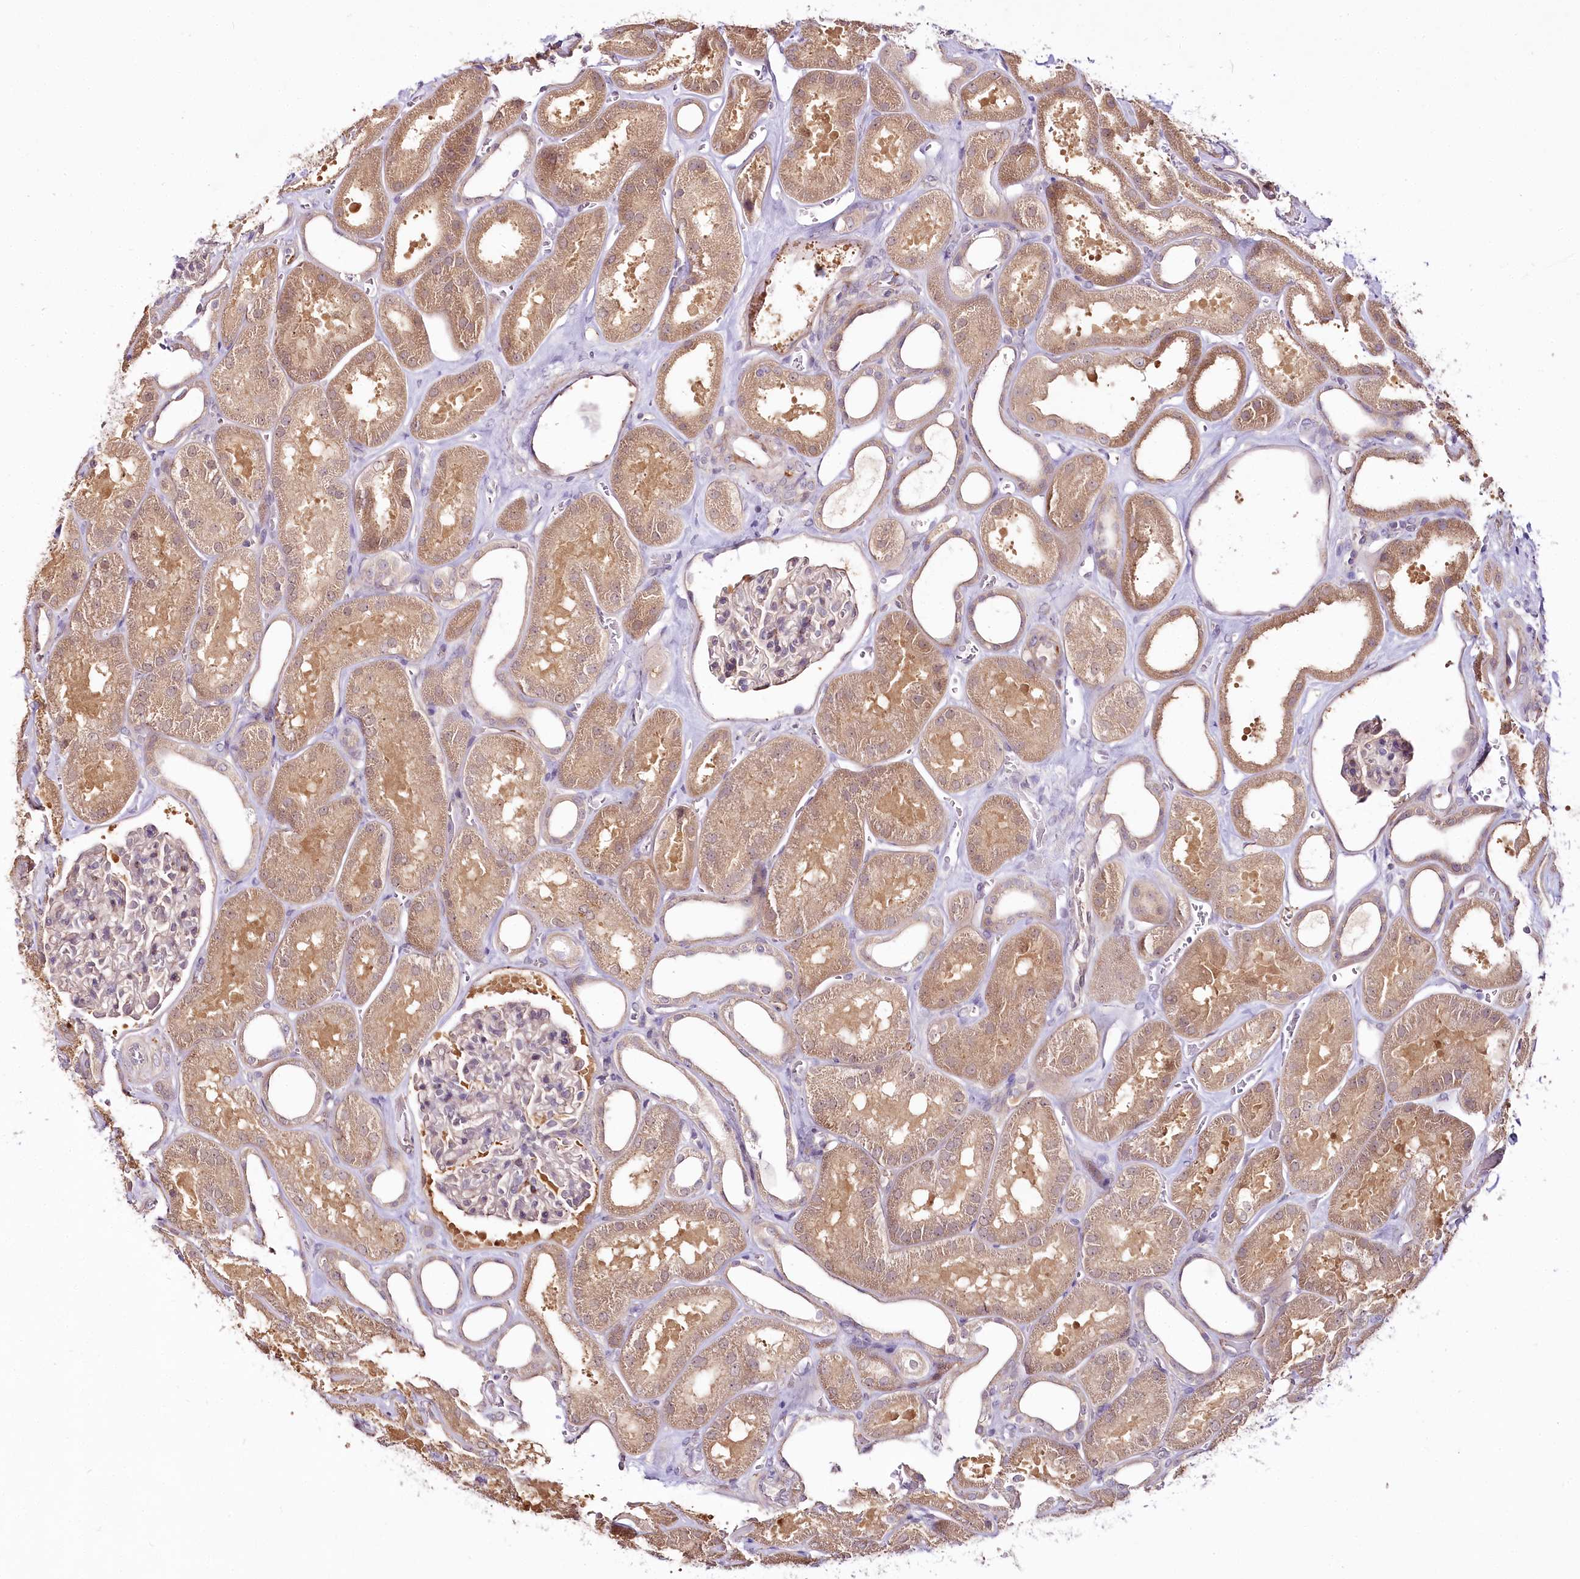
{"staining": {"intensity": "negative", "quantity": "none", "location": "none"}, "tissue": "kidney", "cell_type": "Cells in glomeruli", "image_type": "normal", "snomed": [{"axis": "morphology", "description": "Normal tissue, NOS"}, {"axis": "morphology", "description": "Adenocarcinoma, NOS"}, {"axis": "topography", "description": "Kidney"}], "caption": "The photomicrograph reveals no staining of cells in glomeruli in unremarkable kidney. (Brightfield microscopy of DAB (3,3'-diaminobenzidine) immunohistochemistry at high magnification).", "gene": "VWA5A", "patient": {"sex": "female", "age": 68}}